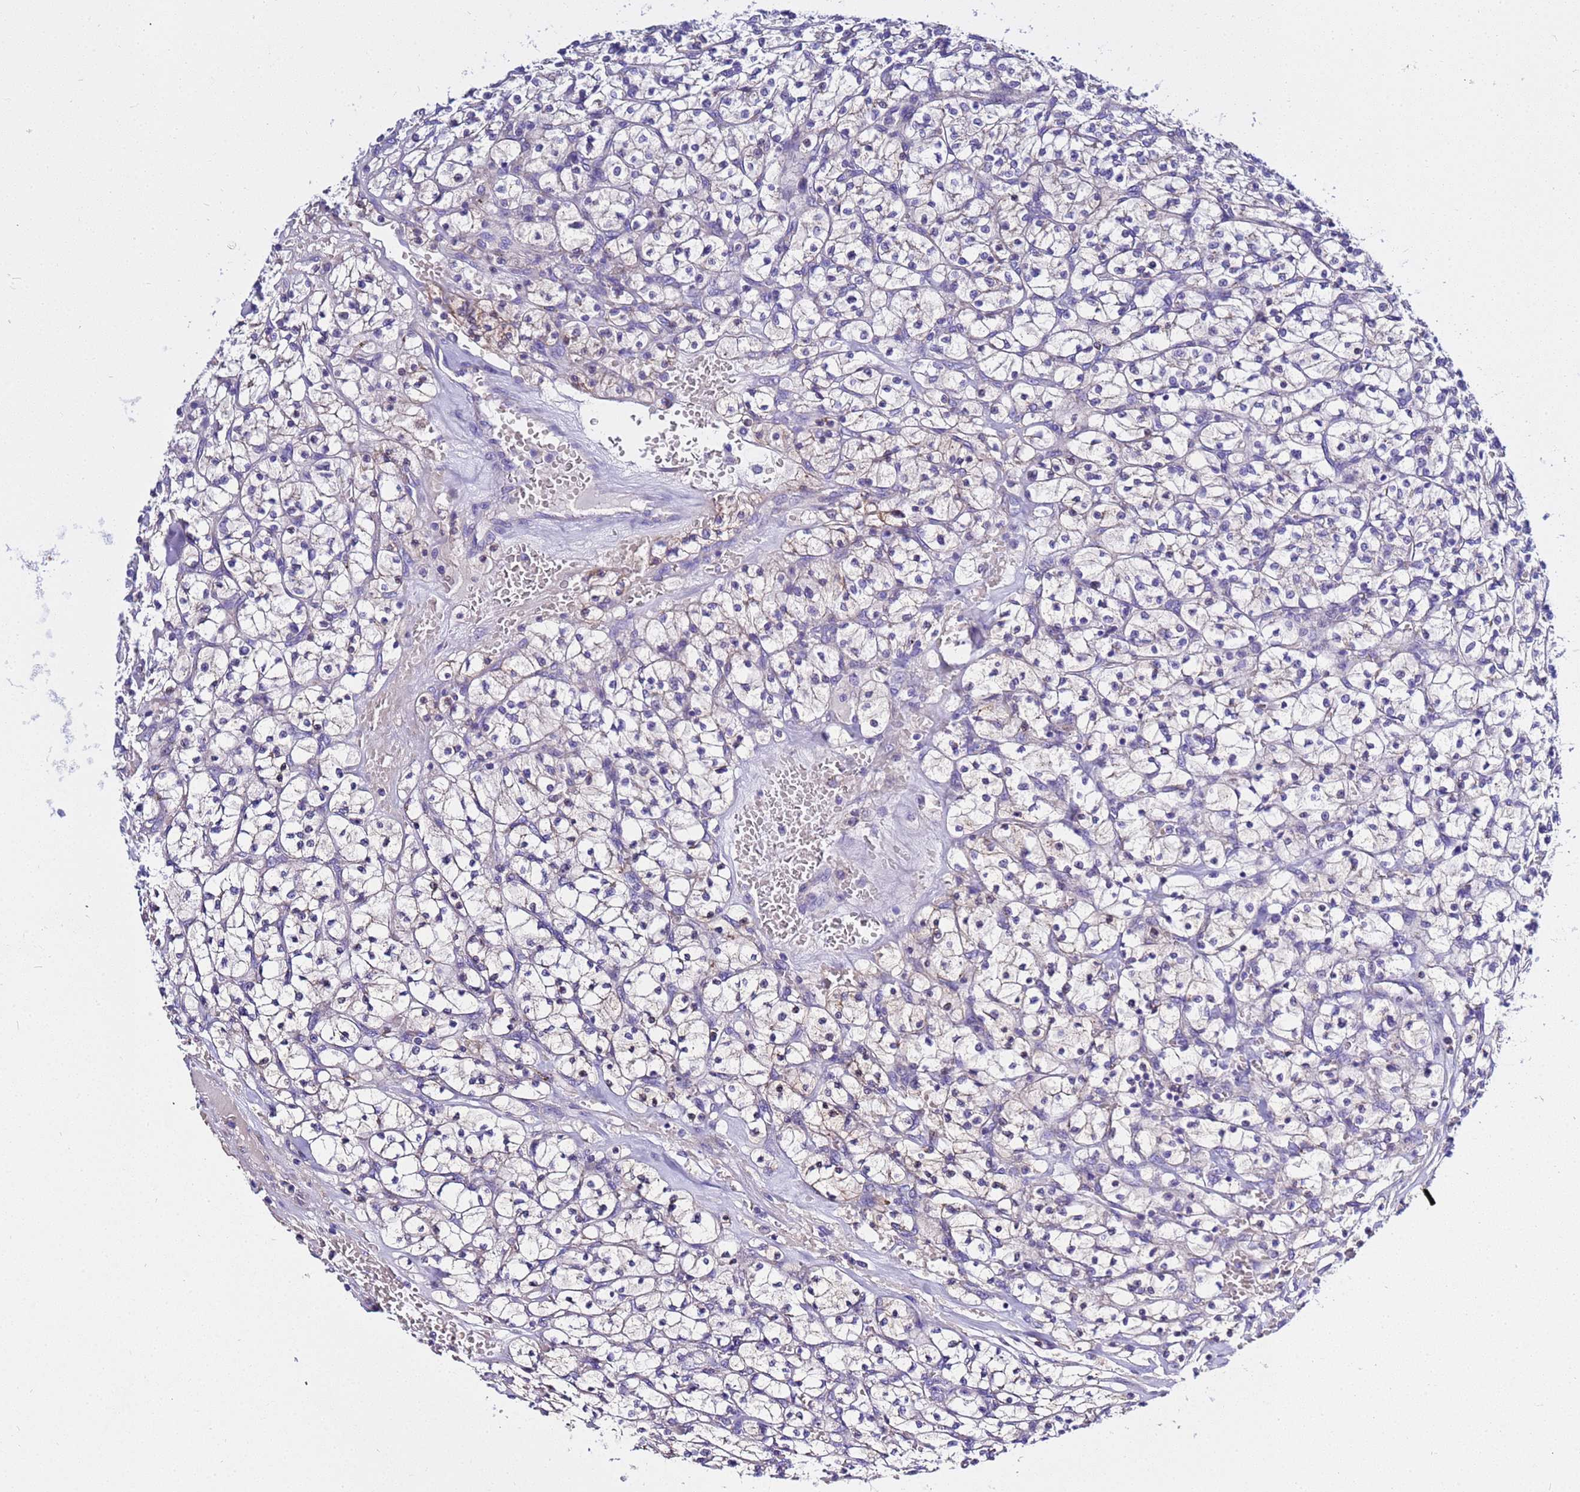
{"staining": {"intensity": "negative", "quantity": "none", "location": "none"}, "tissue": "renal cancer", "cell_type": "Tumor cells", "image_type": "cancer", "snomed": [{"axis": "morphology", "description": "Adenocarcinoma, NOS"}, {"axis": "topography", "description": "Kidney"}], "caption": "This is an immunohistochemistry (IHC) image of human adenocarcinoma (renal). There is no positivity in tumor cells.", "gene": "USP18", "patient": {"sex": "female", "age": 64}}